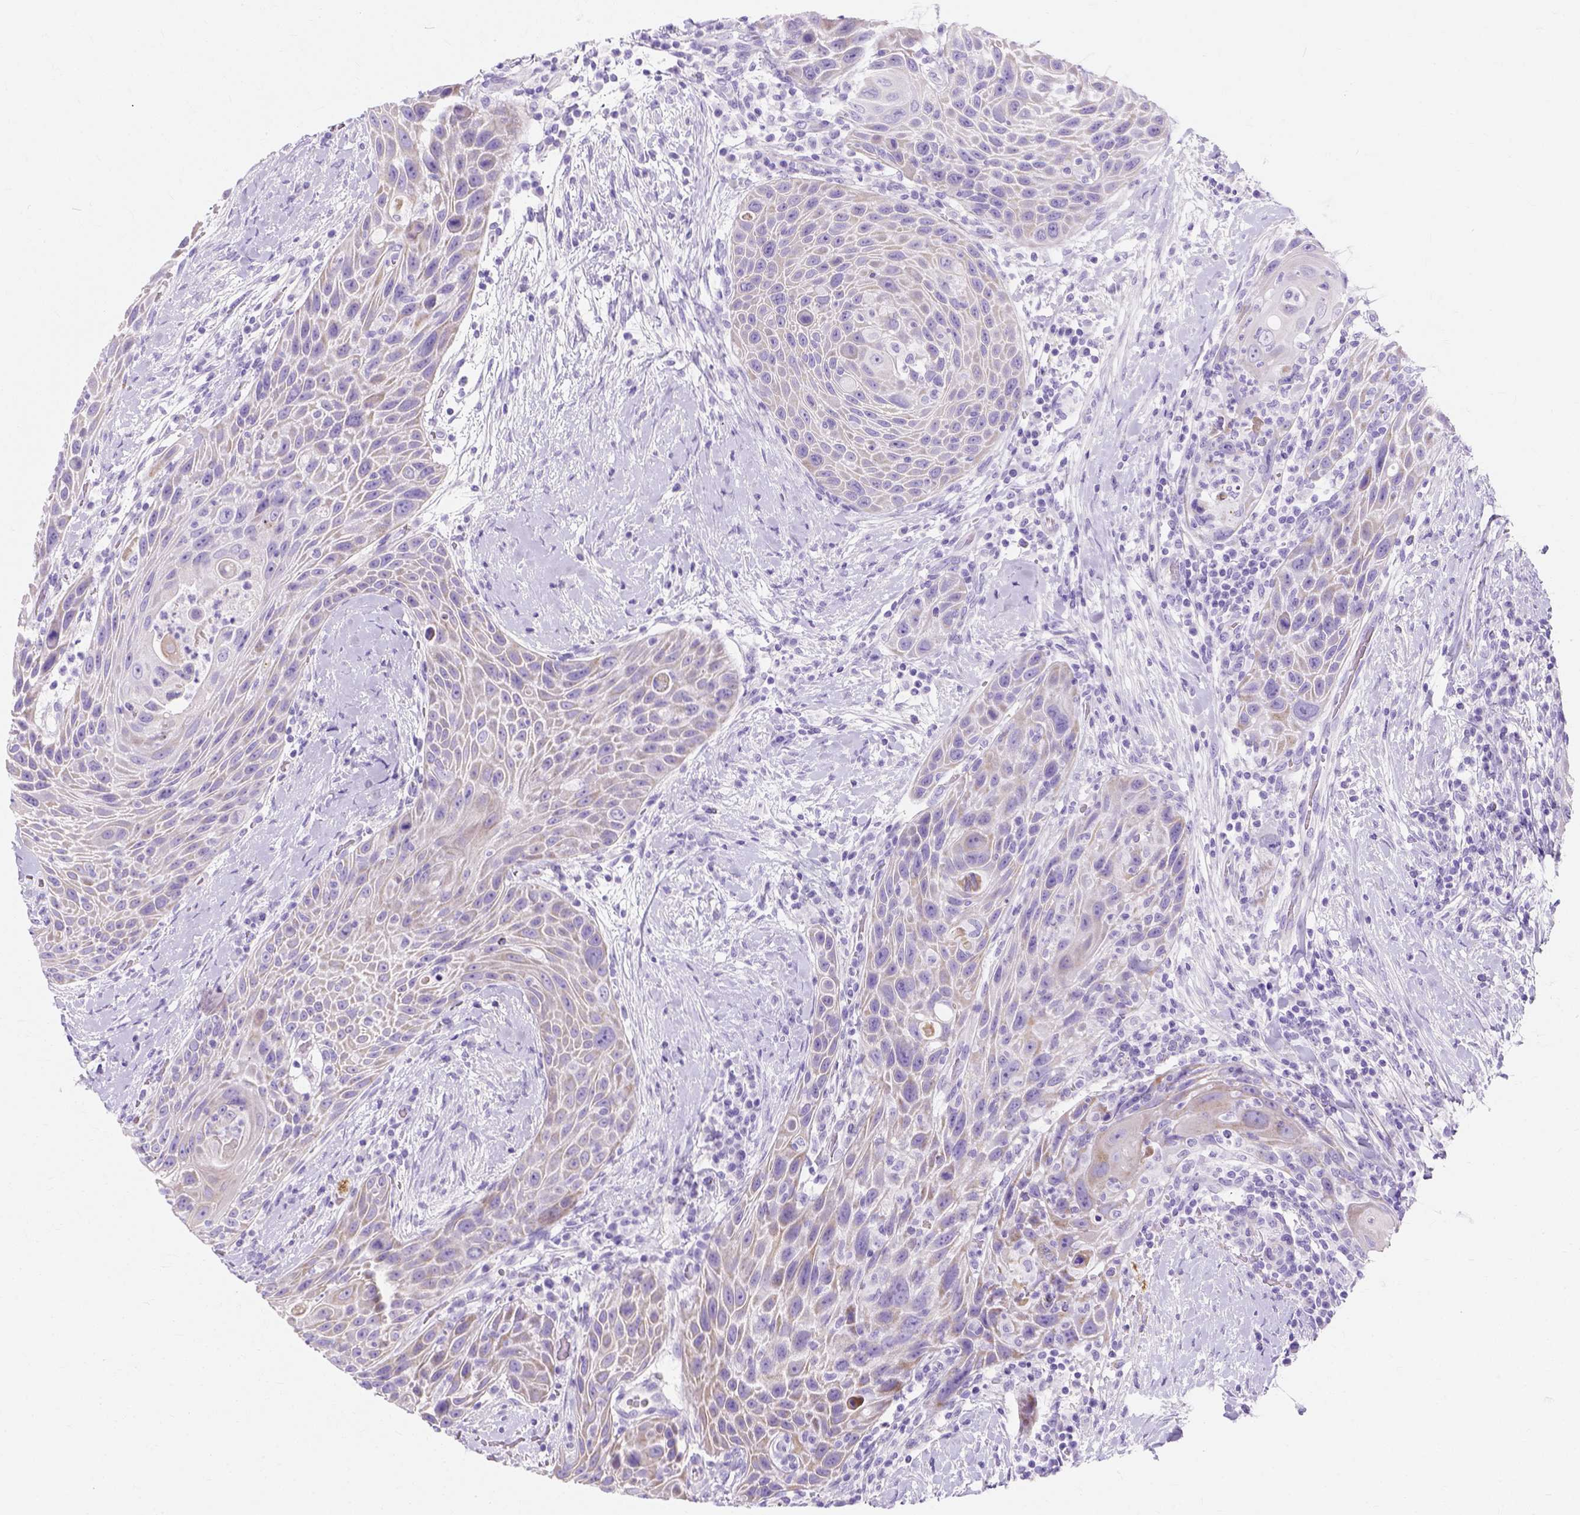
{"staining": {"intensity": "weak", "quantity": ">75%", "location": "cytoplasmic/membranous"}, "tissue": "head and neck cancer", "cell_type": "Tumor cells", "image_type": "cancer", "snomed": [{"axis": "morphology", "description": "Squamous cell carcinoma, NOS"}, {"axis": "topography", "description": "Head-Neck"}], "caption": "Protein expression analysis of human head and neck cancer reveals weak cytoplasmic/membranous expression in approximately >75% of tumor cells.", "gene": "MYH15", "patient": {"sex": "male", "age": 69}}